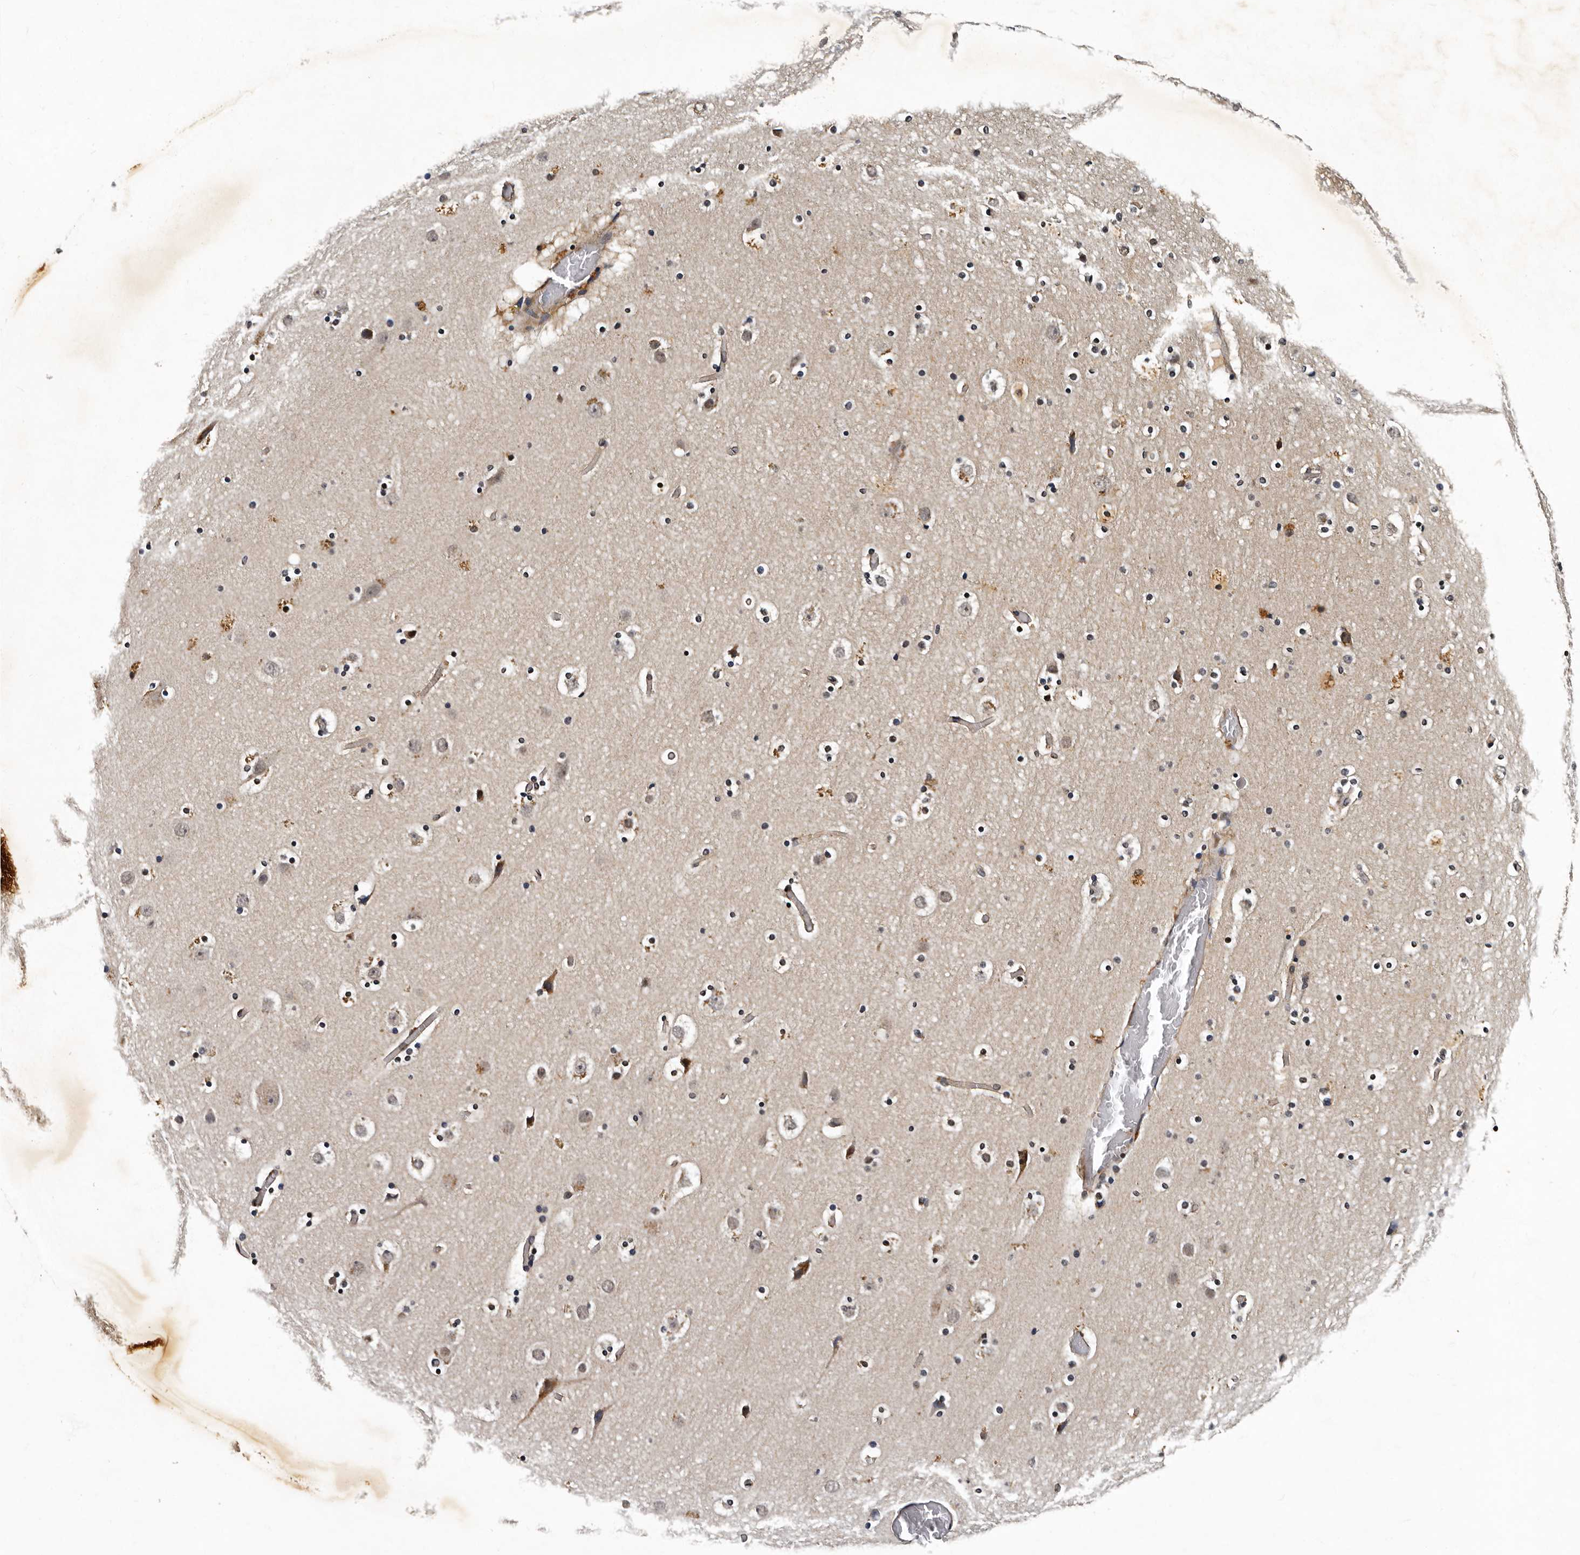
{"staining": {"intensity": "moderate", "quantity": ">75%", "location": "cytoplasmic/membranous"}, "tissue": "cerebral cortex", "cell_type": "Endothelial cells", "image_type": "normal", "snomed": [{"axis": "morphology", "description": "Normal tissue, NOS"}, {"axis": "topography", "description": "Cerebral cortex"}], "caption": "Immunohistochemical staining of unremarkable human cerebral cortex demonstrates moderate cytoplasmic/membranous protein staining in about >75% of endothelial cells. The staining was performed using DAB to visualize the protein expression in brown, while the nuclei were stained in blue with hematoxylin (Magnification: 20x).", "gene": "CPNE3", "patient": {"sex": "male", "age": 57}}